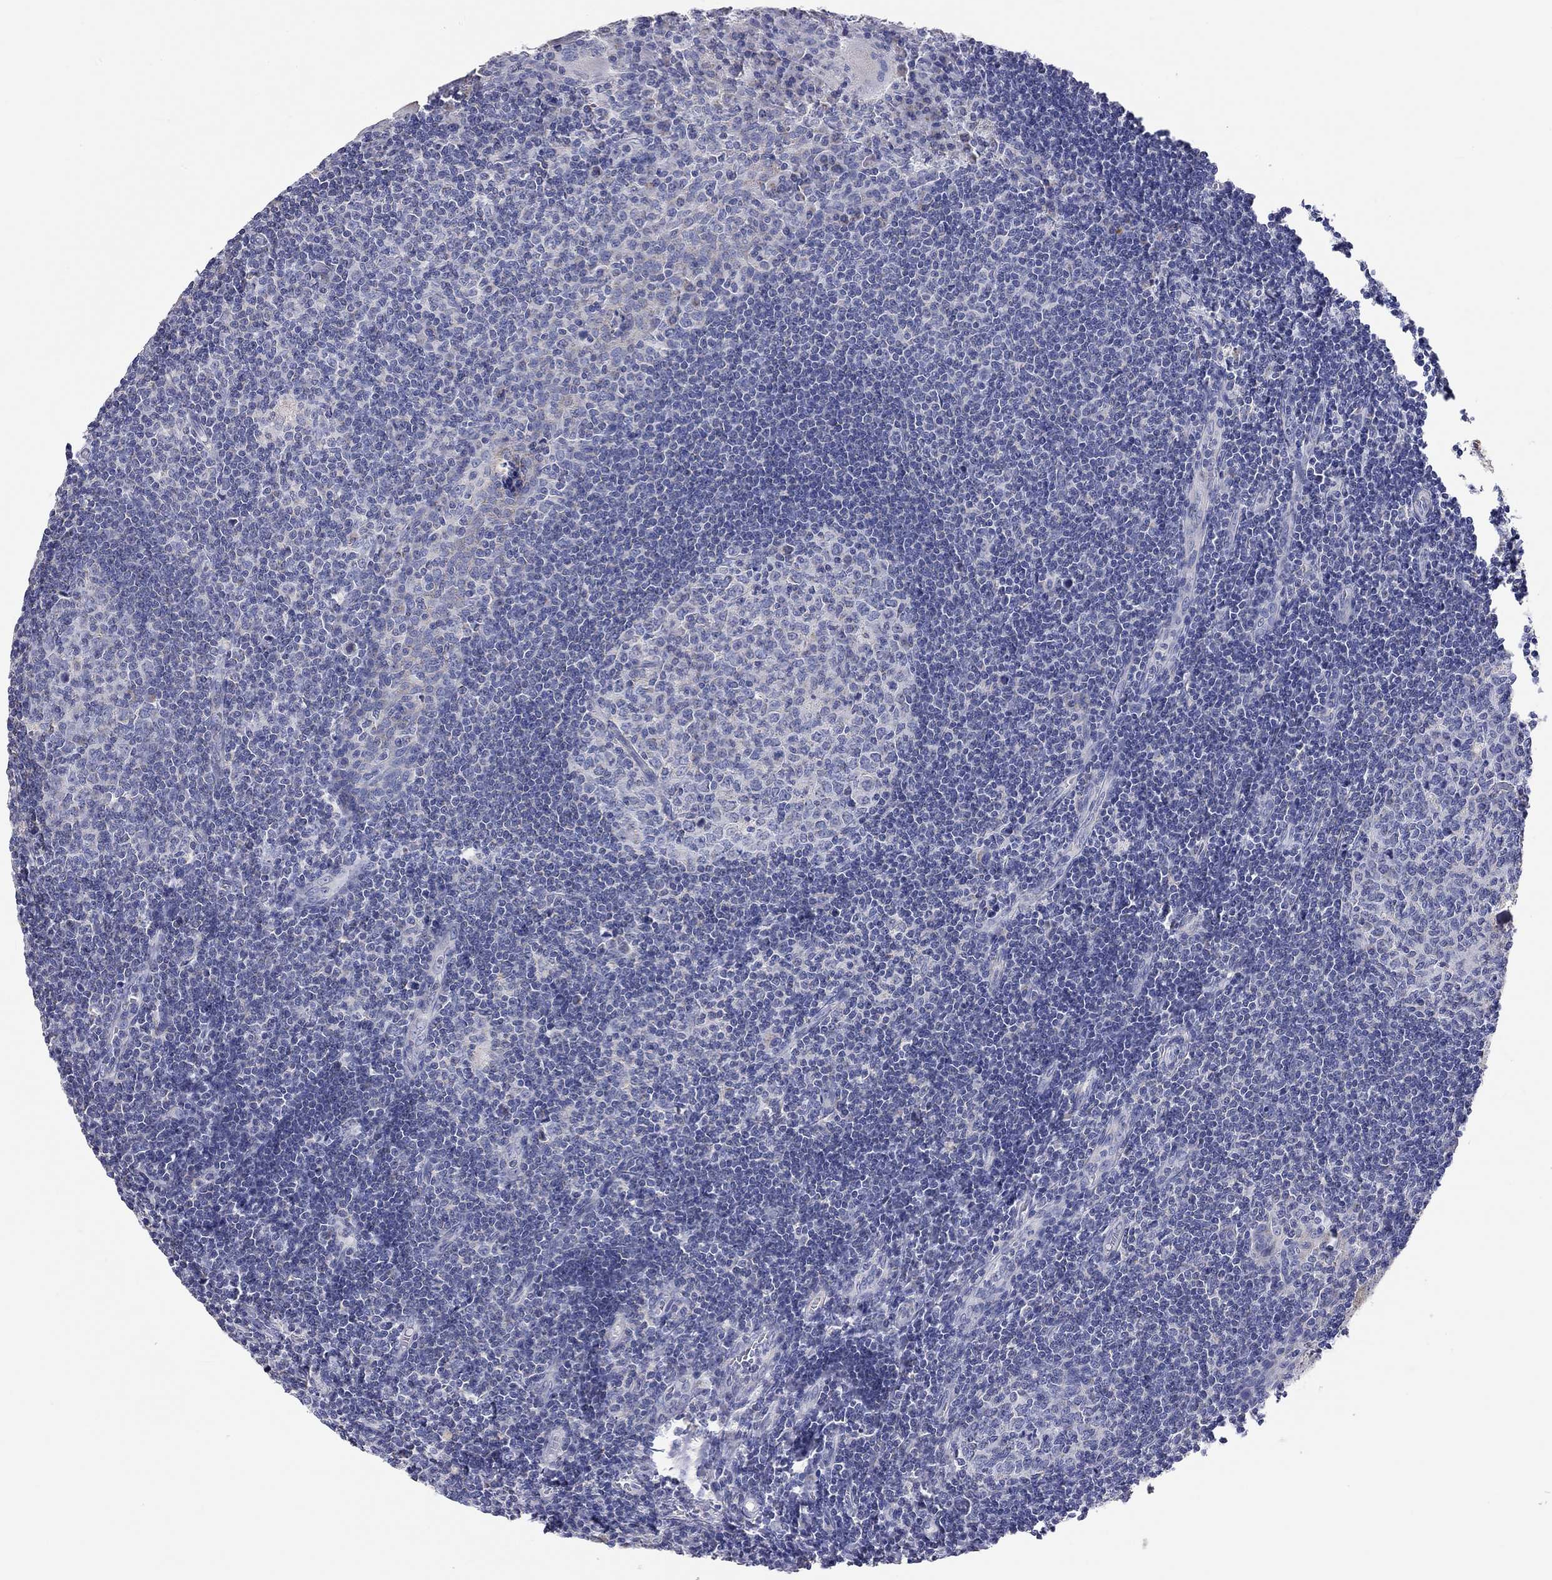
{"staining": {"intensity": "negative", "quantity": "none", "location": "none"}, "tissue": "tonsil", "cell_type": "Germinal center cells", "image_type": "normal", "snomed": [{"axis": "morphology", "description": "Normal tissue, NOS"}, {"axis": "topography", "description": "Tonsil"}], "caption": "Germinal center cells show no significant staining in normal tonsil. (DAB immunohistochemistry visualized using brightfield microscopy, high magnification).", "gene": "RCAN1", "patient": {"sex": "female", "age": 13}}